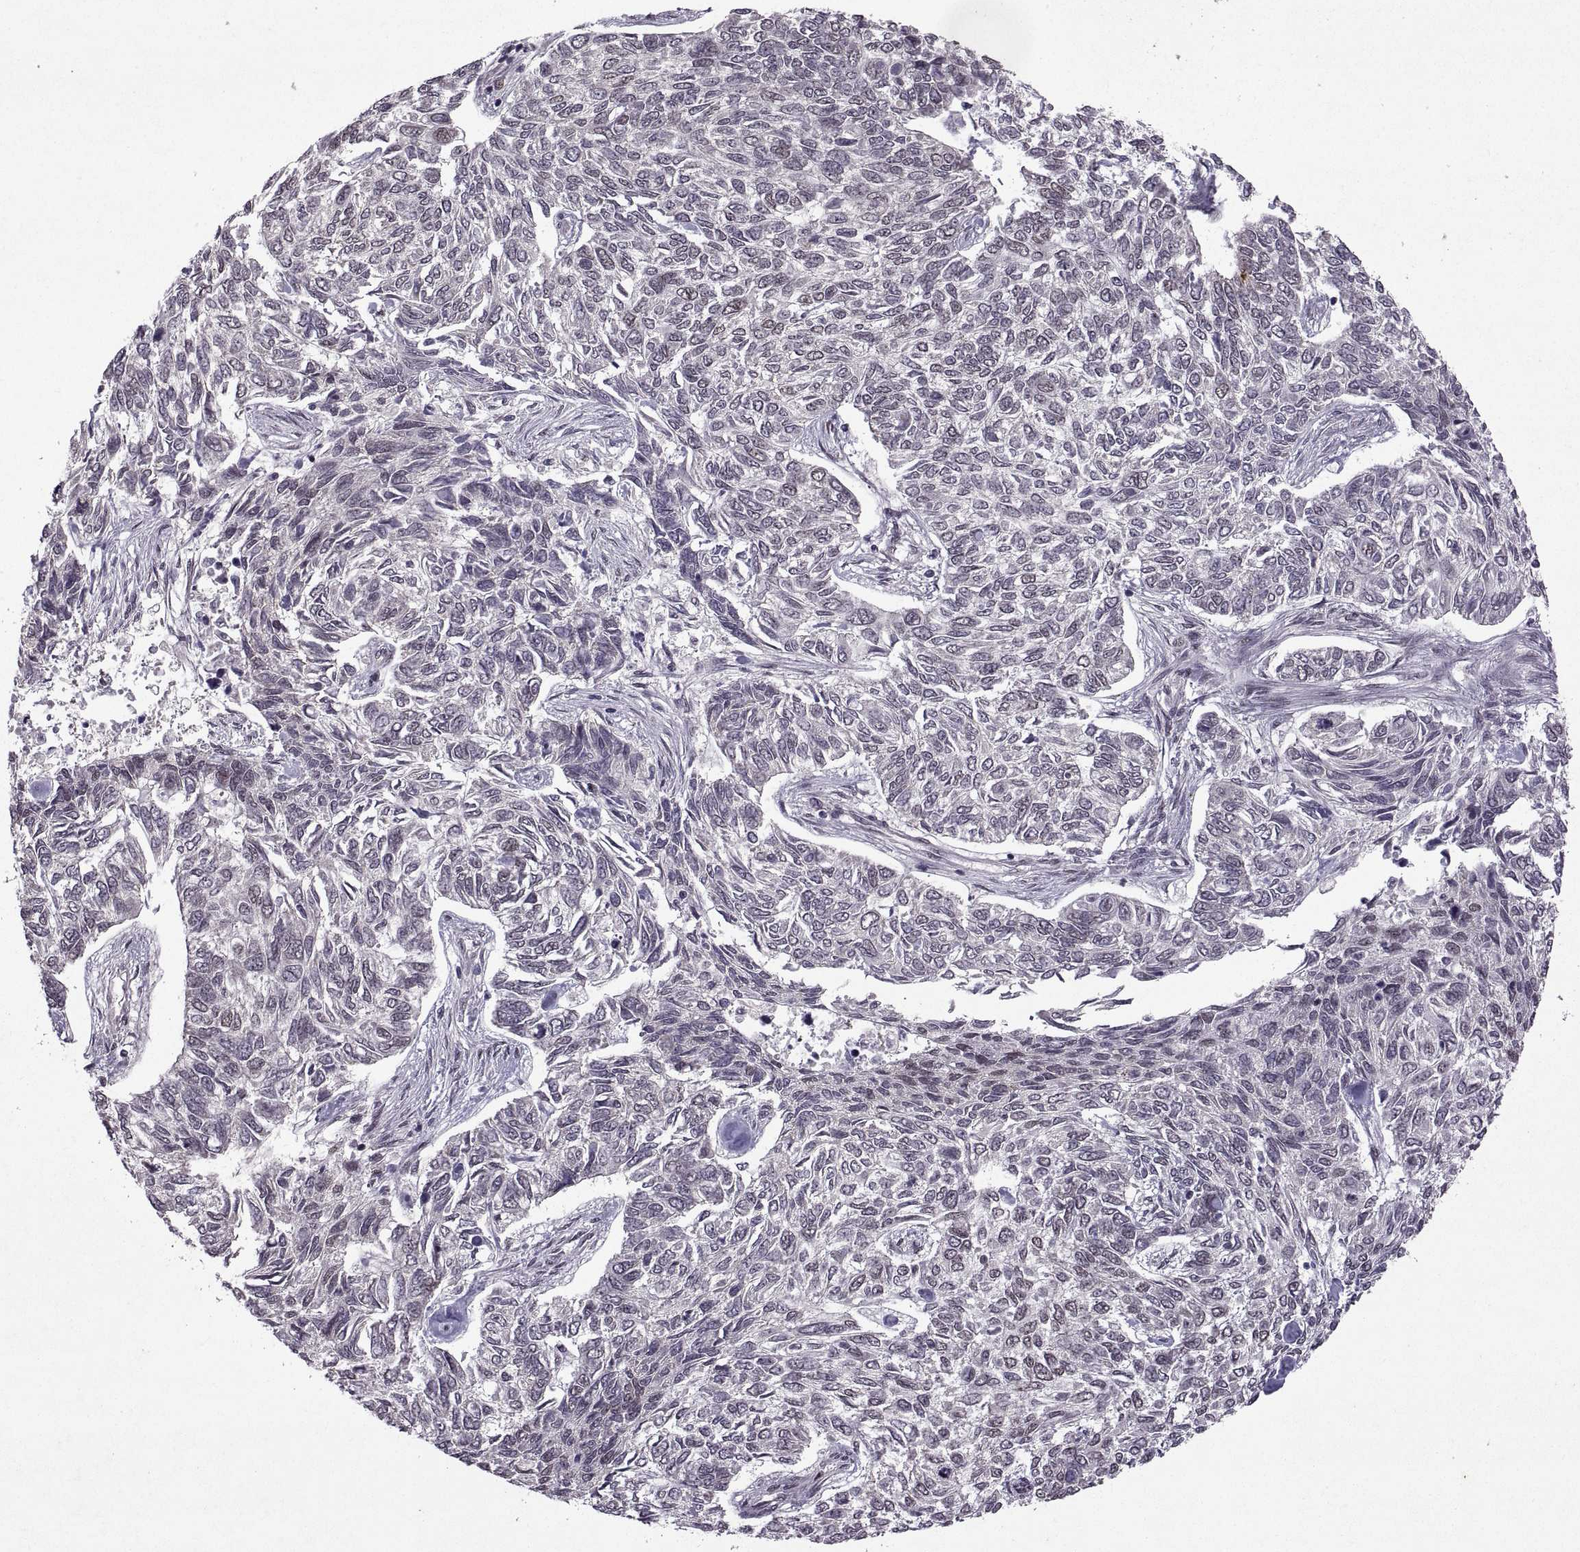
{"staining": {"intensity": "weak", "quantity": "25%-75%", "location": "nuclear"}, "tissue": "skin cancer", "cell_type": "Tumor cells", "image_type": "cancer", "snomed": [{"axis": "morphology", "description": "Basal cell carcinoma"}, {"axis": "topography", "description": "Skin"}], "caption": "The immunohistochemical stain labels weak nuclear staining in tumor cells of skin cancer (basal cell carcinoma) tissue. The staining is performed using DAB brown chromogen to label protein expression. The nuclei are counter-stained blue using hematoxylin.", "gene": "MT1E", "patient": {"sex": "female", "age": 65}}